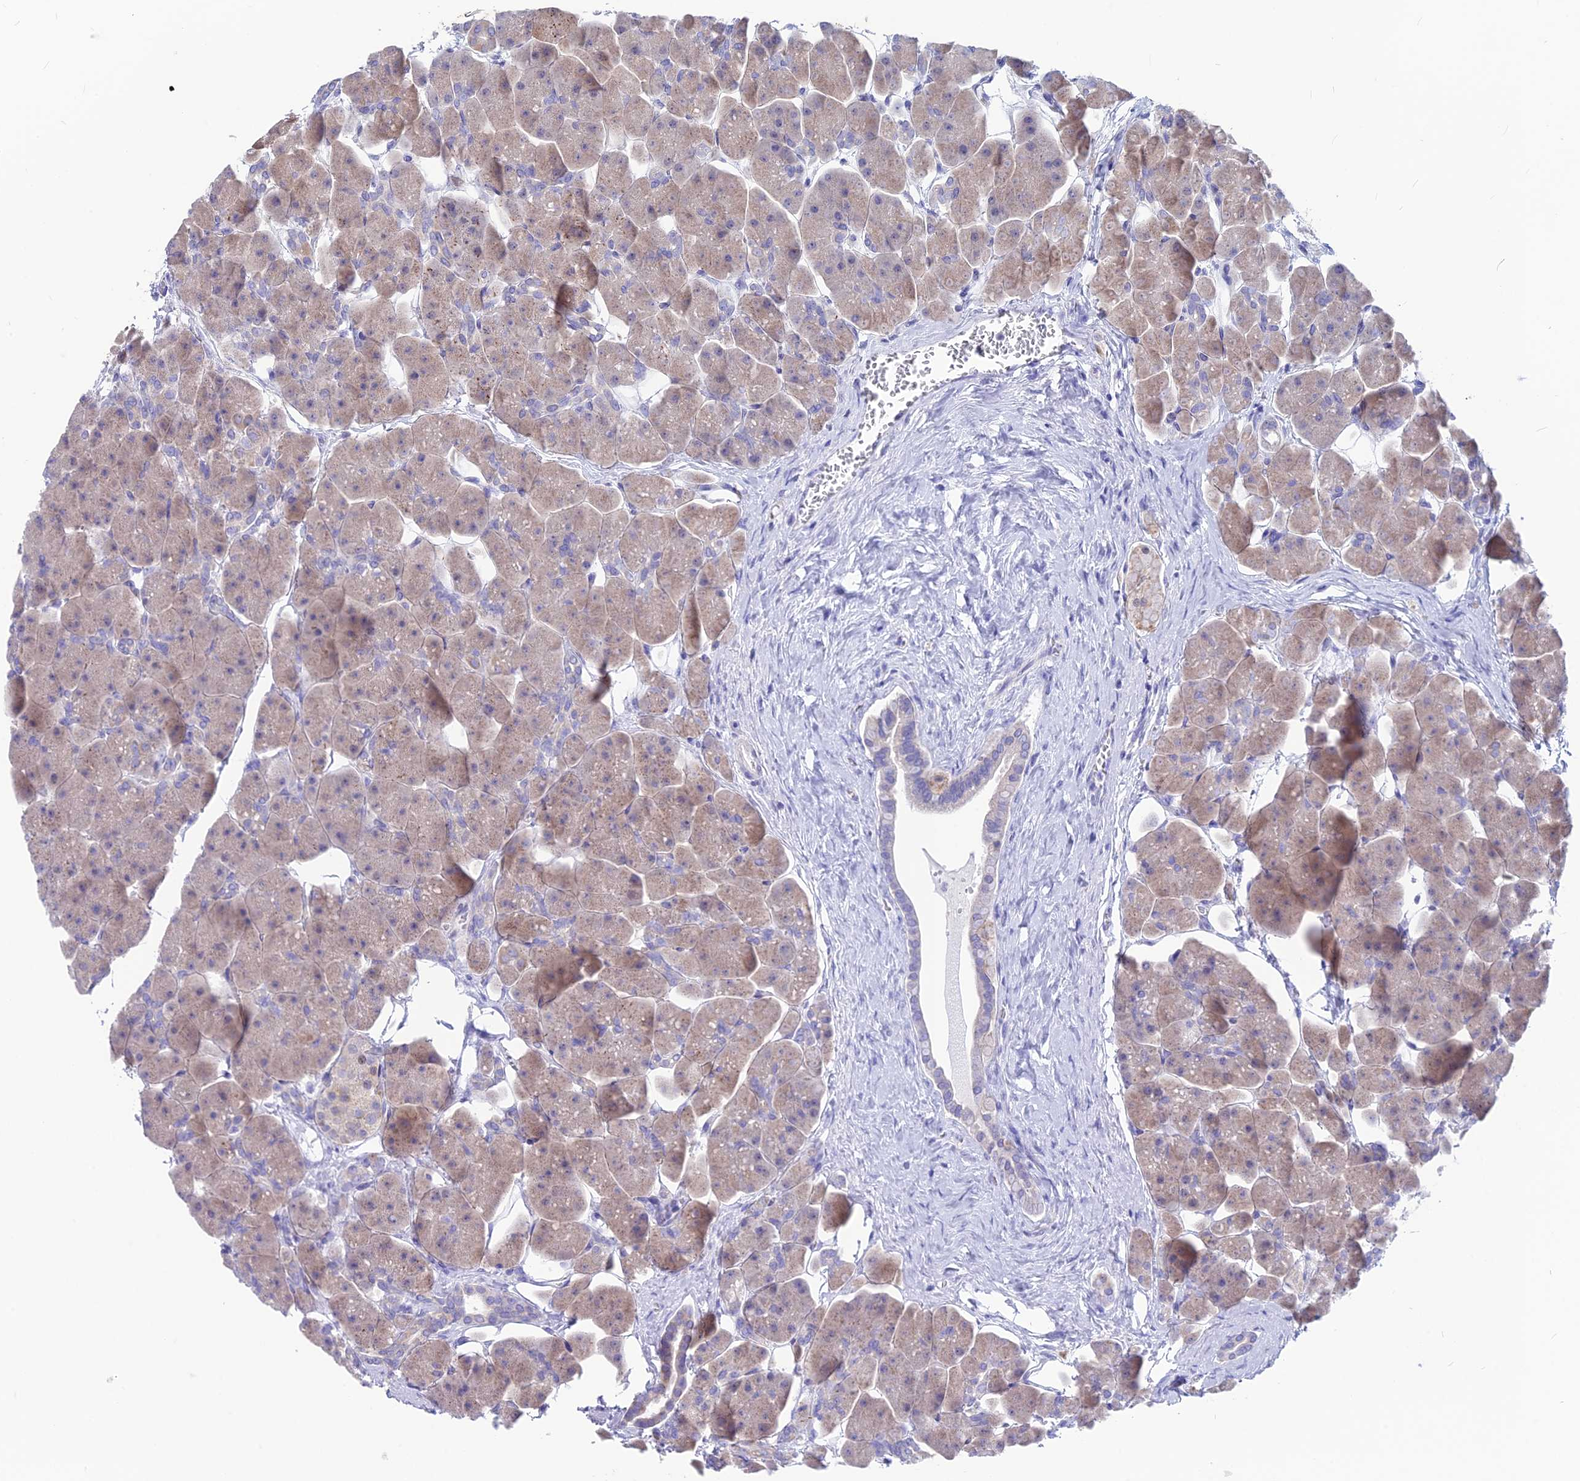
{"staining": {"intensity": "weak", "quantity": "25%-75%", "location": "cytoplasmic/membranous"}, "tissue": "pancreas", "cell_type": "Exocrine glandular cells", "image_type": "normal", "snomed": [{"axis": "morphology", "description": "Normal tissue, NOS"}, {"axis": "topography", "description": "Pancreas"}], "caption": "The micrograph exhibits staining of unremarkable pancreas, revealing weak cytoplasmic/membranous protein staining (brown color) within exocrine glandular cells.", "gene": "SNTN", "patient": {"sex": "male", "age": 66}}